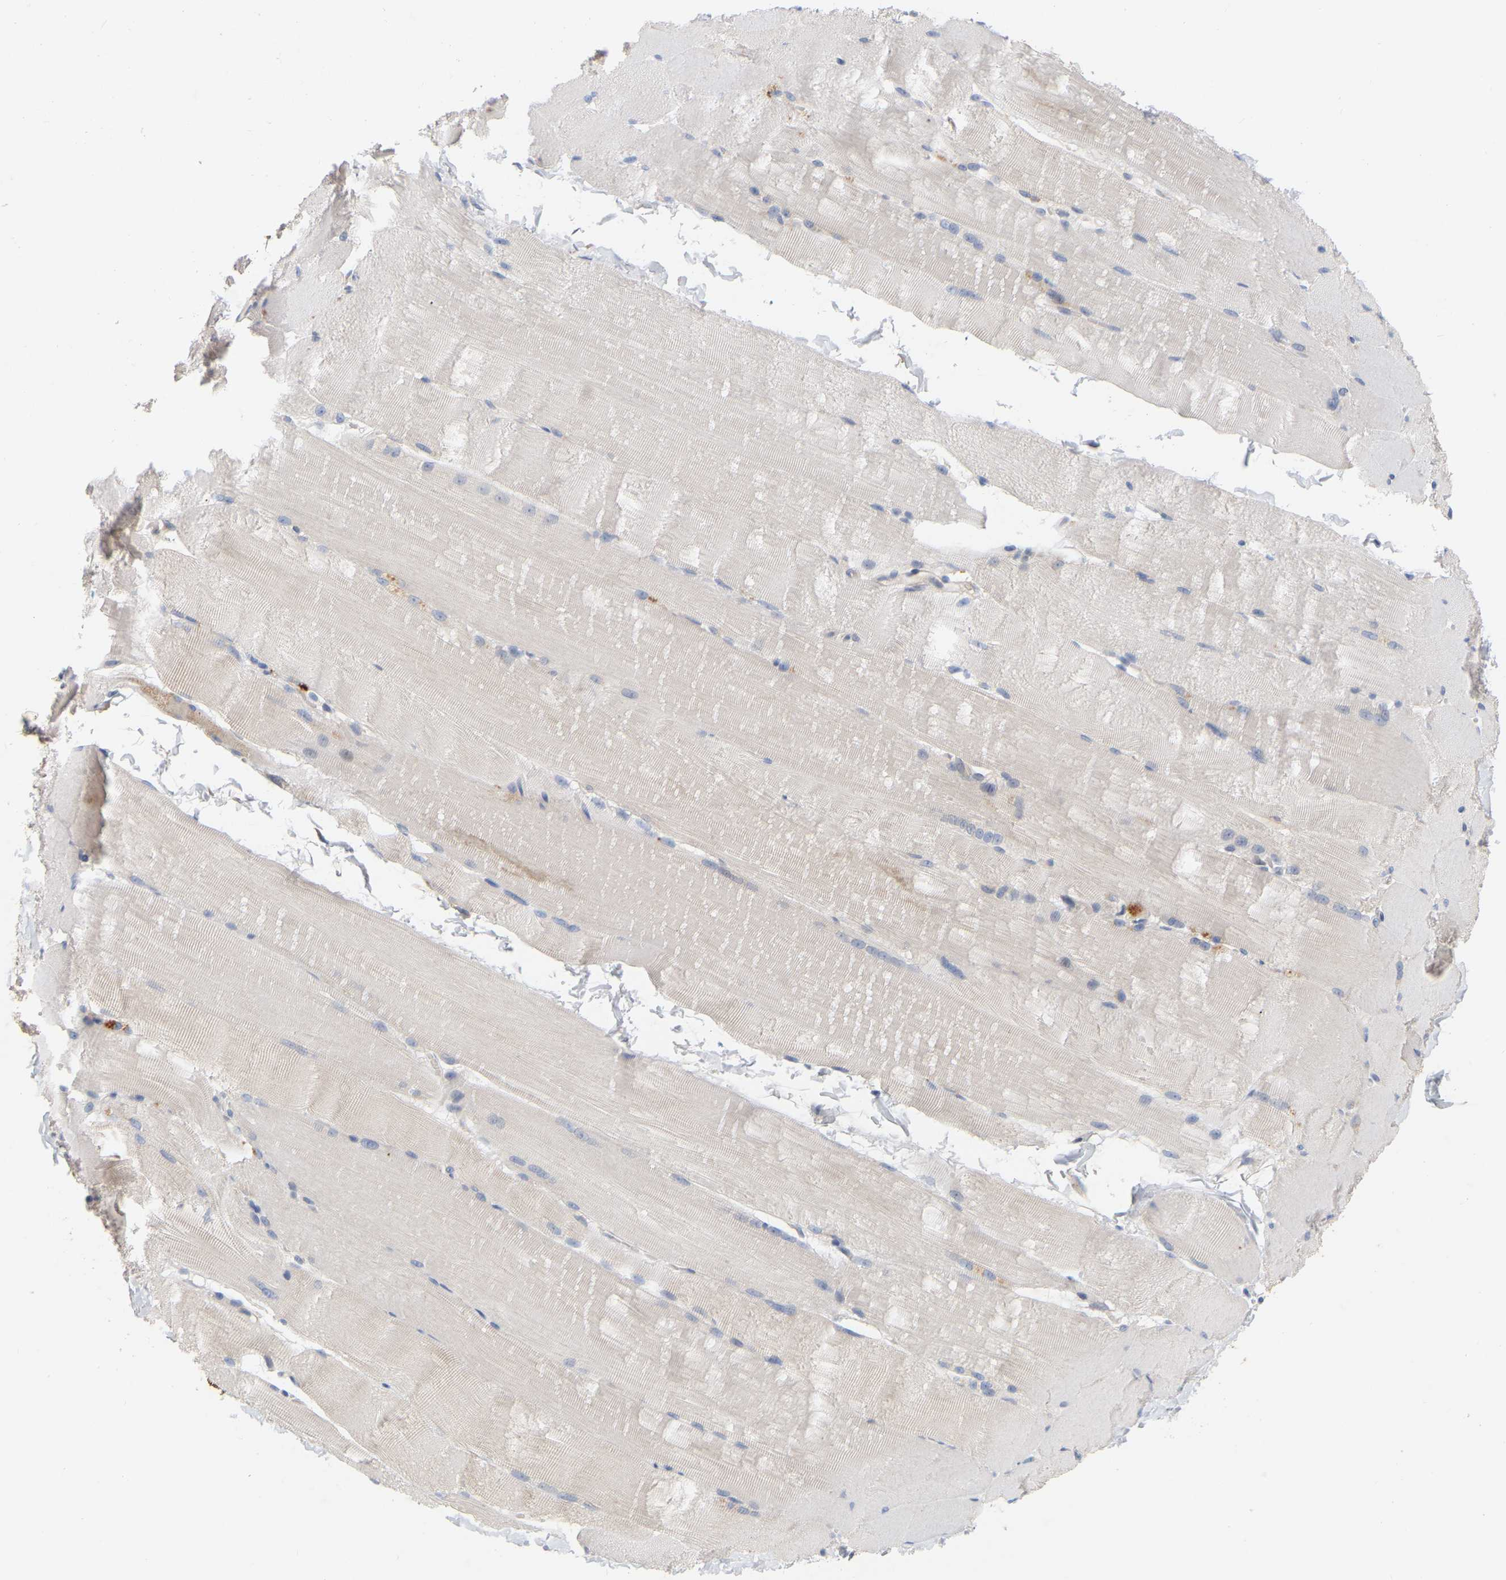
{"staining": {"intensity": "weak", "quantity": "<25%", "location": "cytoplasmic/membranous"}, "tissue": "skeletal muscle", "cell_type": "Myocytes", "image_type": "normal", "snomed": [{"axis": "morphology", "description": "Normal tissue, NOS"}, {"axis": "topography", "description": "Skin"}, {"axis": "topography", "description": "Skeletal muscle"}], "caption": "High magnification brightfield microscopy of benign skeletal muscle stained with DAB (3,3'-diaminobenzidine) (brown) and counterstained with hematoxylin (blue): myocytes show no significant expression. (DAB immunohistochemistry (IHC), high magnification).", "gene": "MINDY4", "patient": {"sex": "male", "age": 83}}